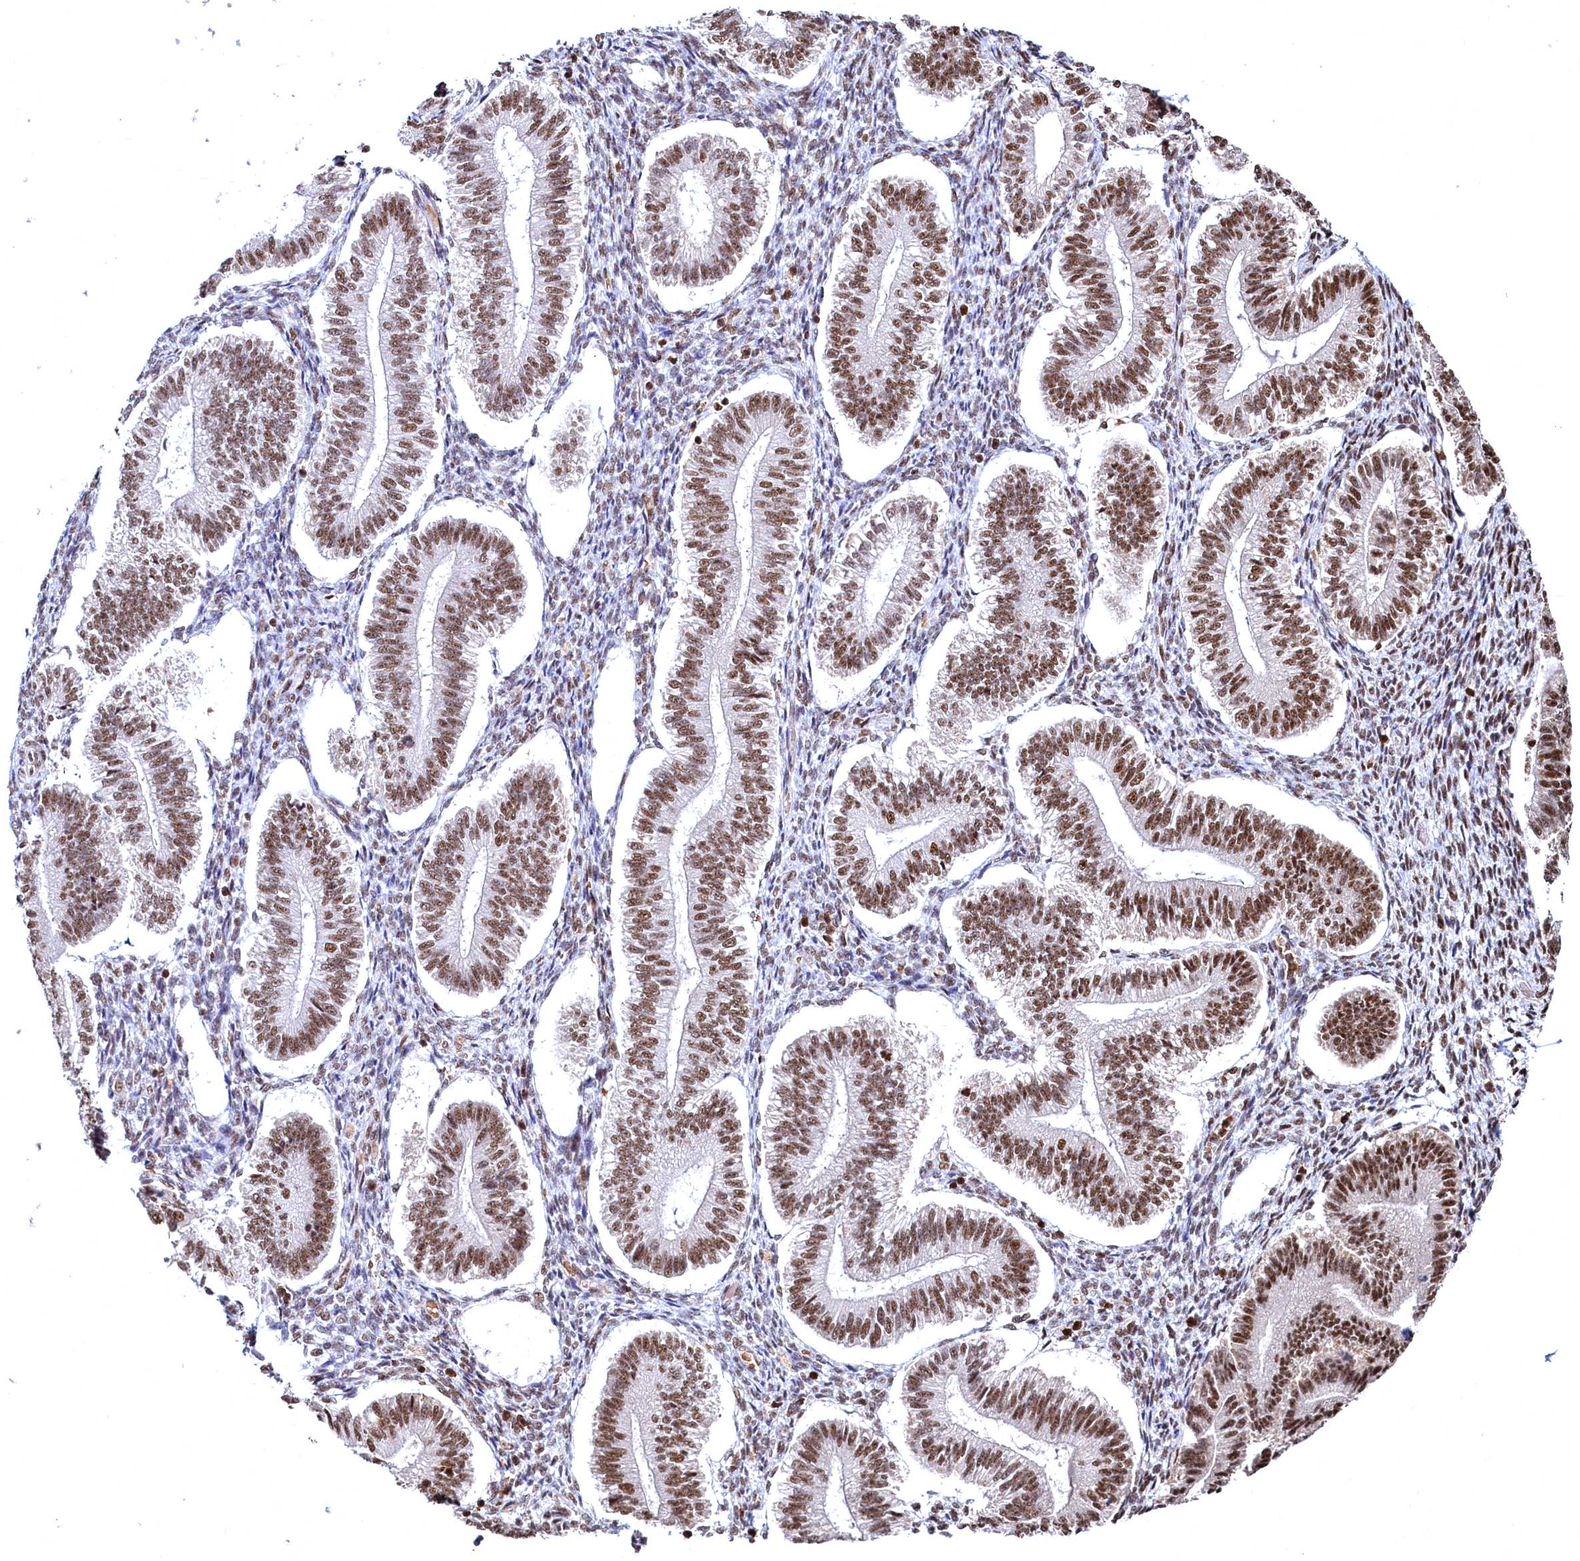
{"staining": {"intensity": "moderate", "quantity": "25%-75%", "location": "nuclear"}, "tissue": "endometrium", "cell_type": "Cells in endometrial stroma", "image_type": "normal", "snomed": [{"axis": "morphology", "description": "Normal tissue, NOS"}, {"axis": "topography", "description": "Endometrium"}], "caption": "Brown immunohistochemical staining in normal endometrium reveals moderate nuclear expression in about 25%-75% of cells in endometrial stroma.", "gene": "RSRC2", "patient": {"sex": "female", "age": 25}}